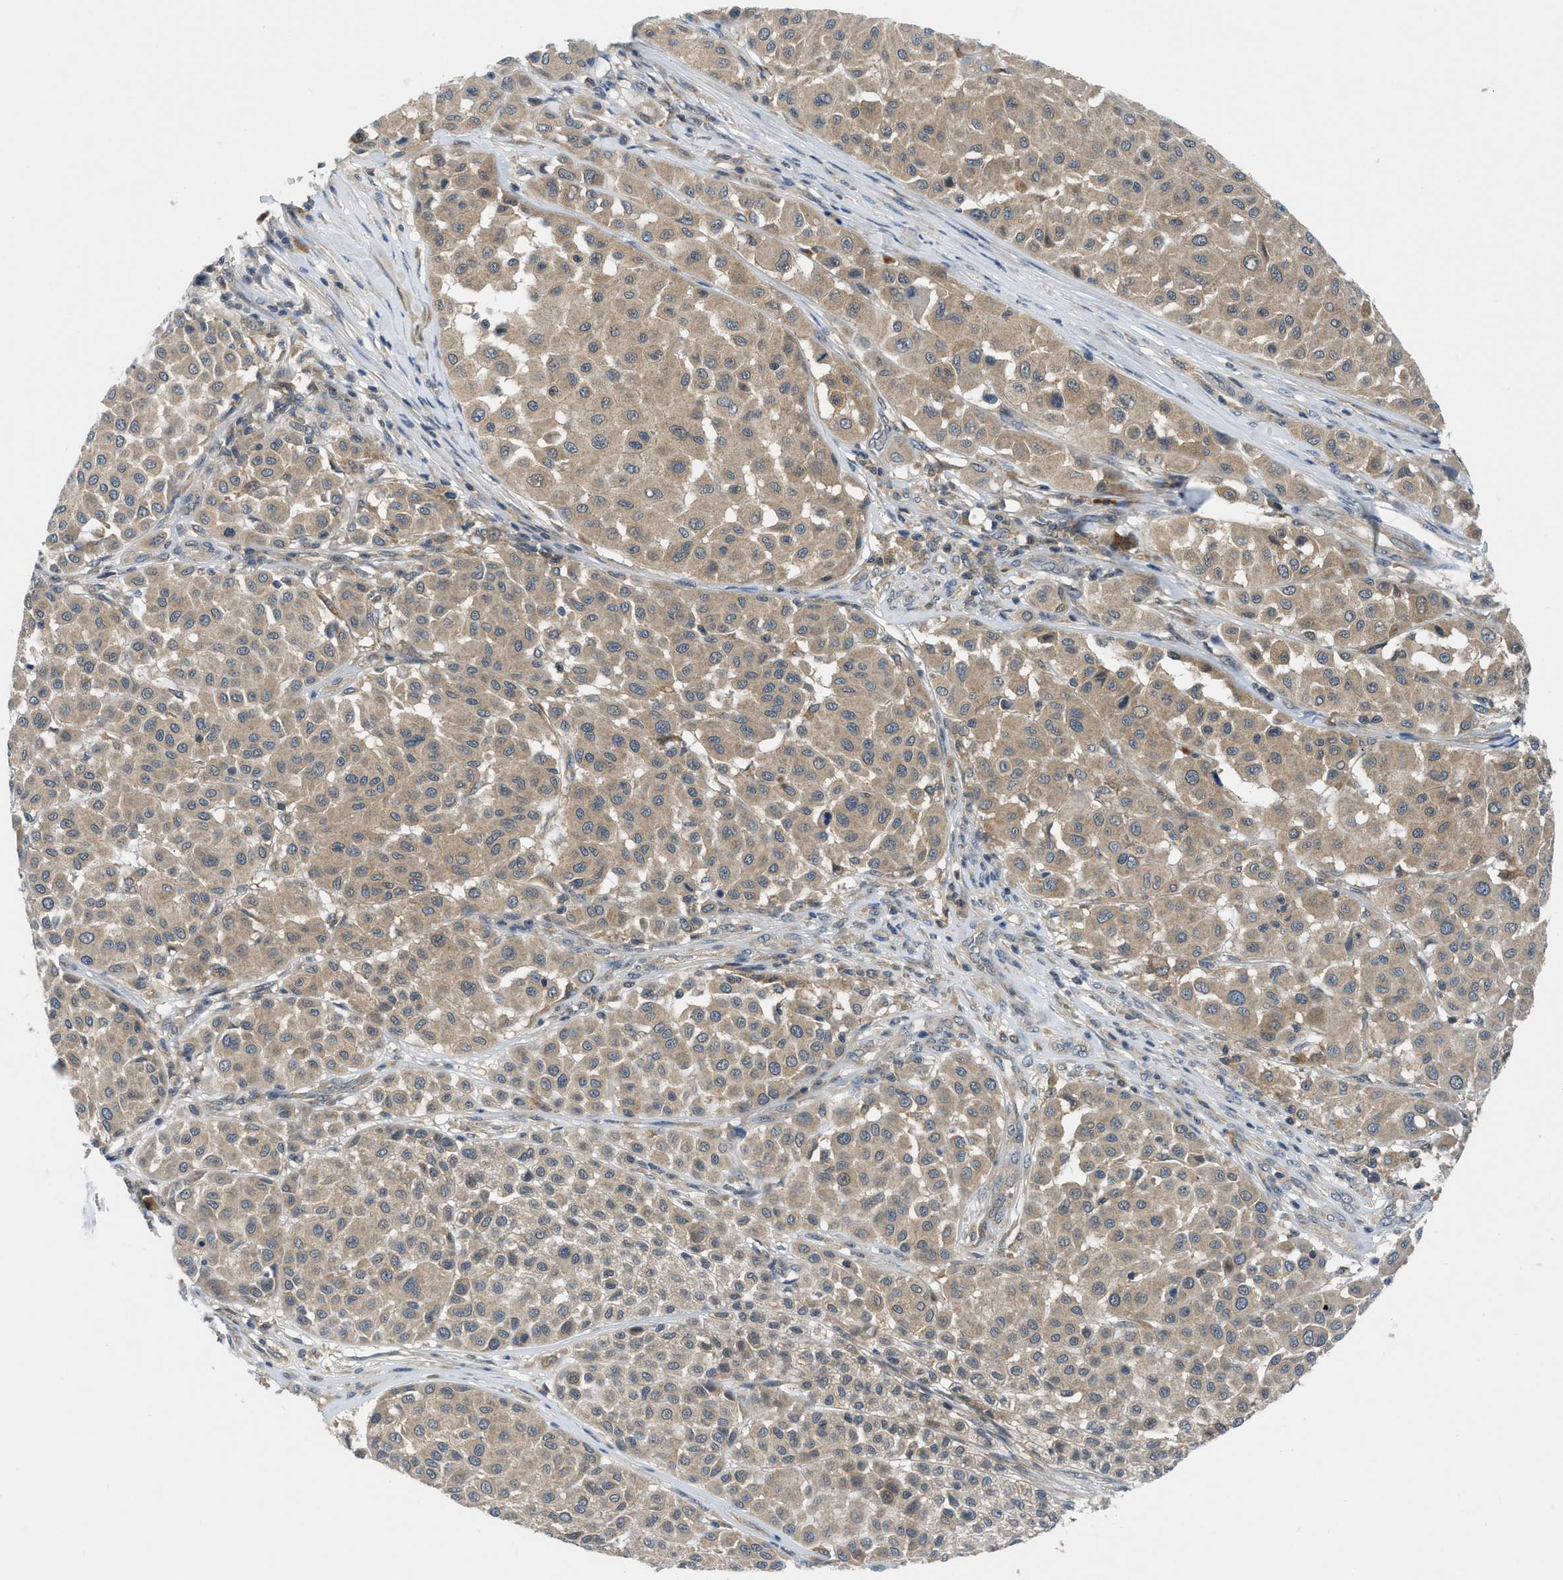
{"staining": {"intensity": "weak", "quantity": ">75%", "location": "cytoplasmic/membranous"}, "tissue": "melanoma", "cell_type": "Tumor cells", "image_type": "cancer", "snomed": [{"axis": "morphology", "description": "Malignant melanoma, Metastatic site"}, {"axis": "topography", "description": "Soft tissue"}], "caption": "Immunohistochemical staining of human malignant melanoma (metastatic site) demonstrates low levels of weak cytoplasmic/membranous protein expression in approximately >75% of tumor cells.", "gene": "PDE7A", "patient": {"sex": "male", "age": 41}}